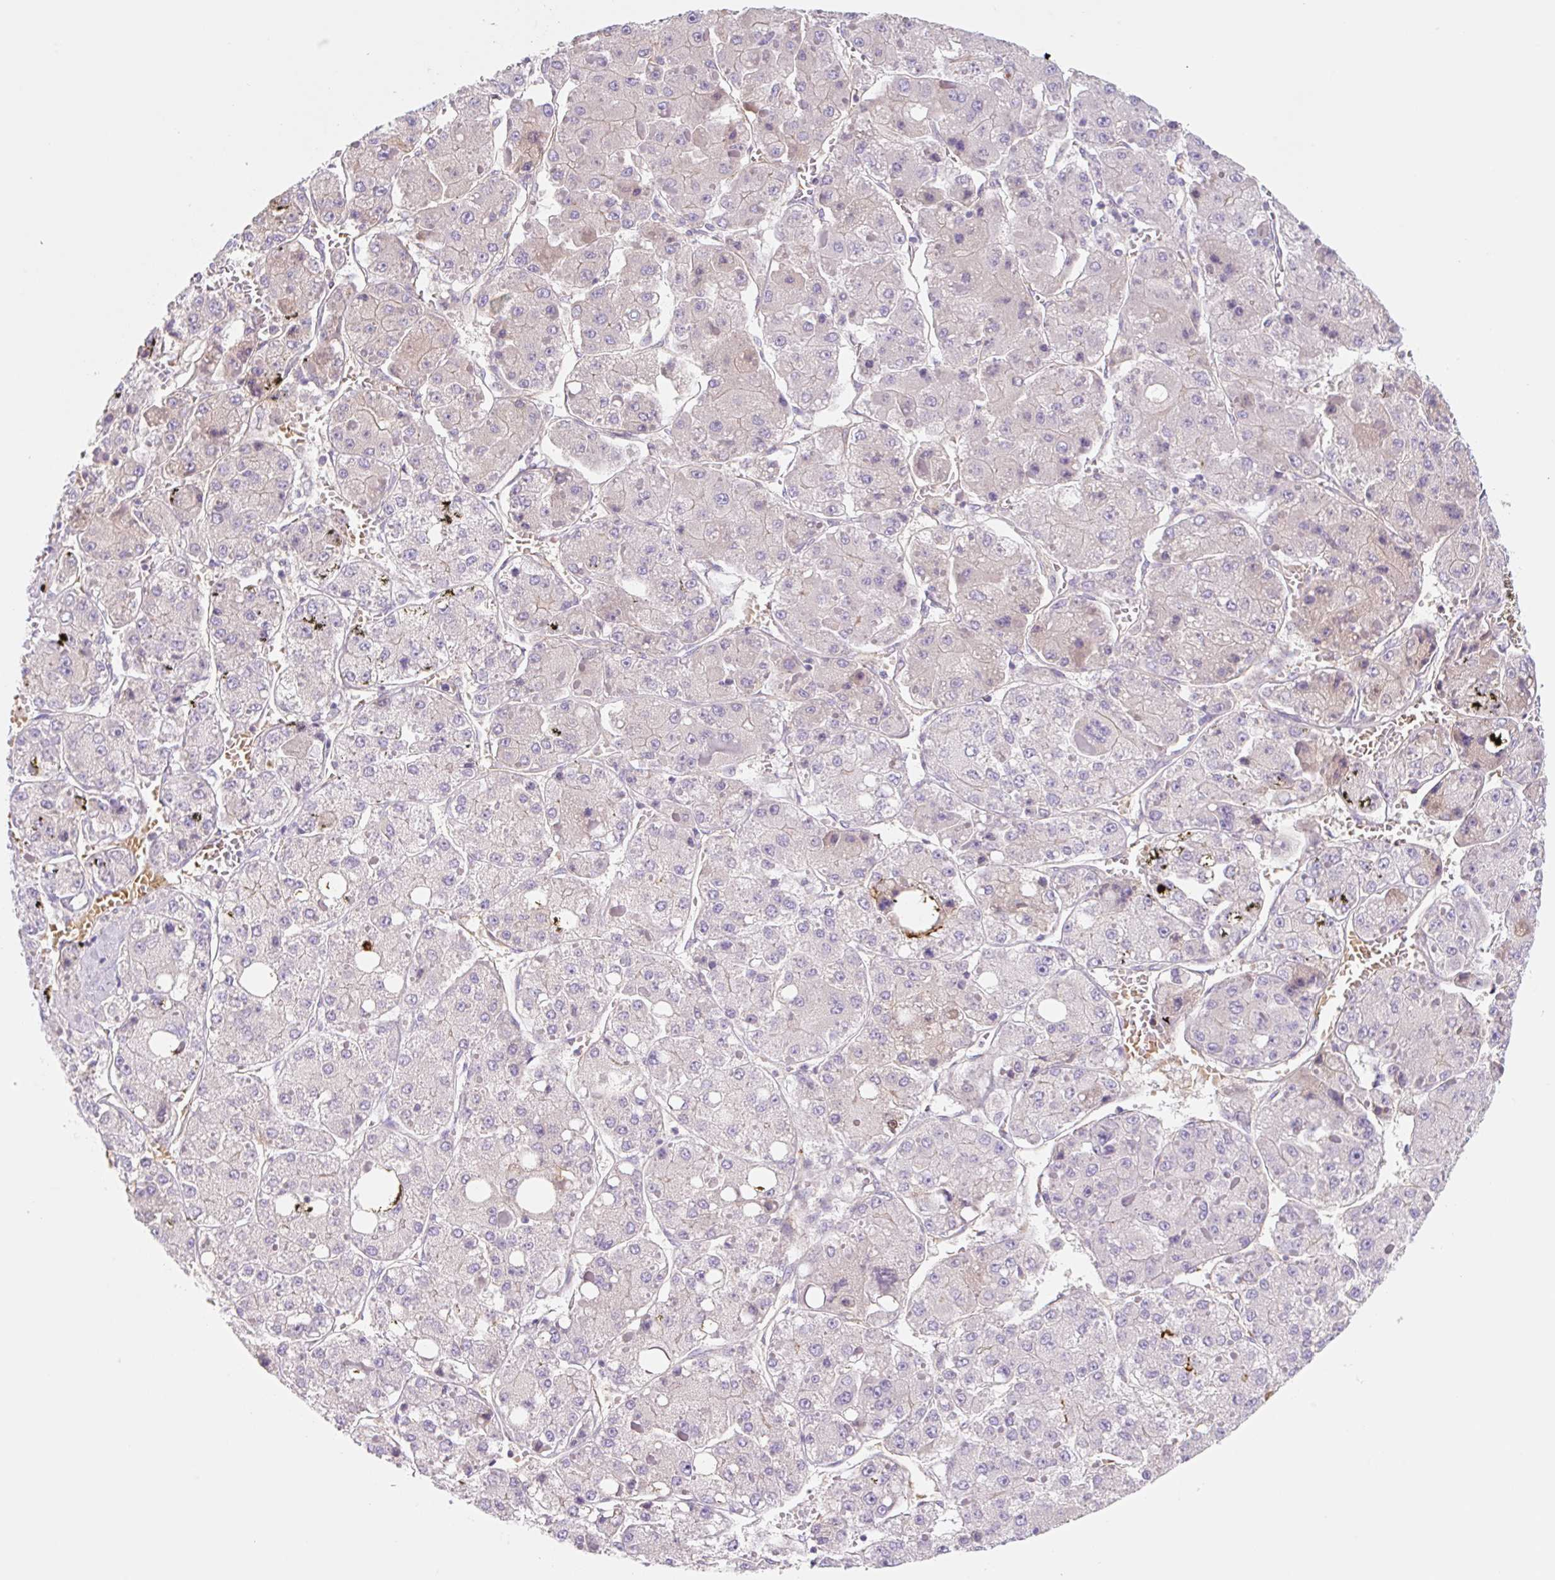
{"staining": {"intensity": "negative", "quantity": "none", "location": "none"}, "tissue": "liver cancer", "cell_type": "Tumor cells", "image_type": "cancer", "snomed": [{"axis": "morphology", "description": "Carcinoma, Hepatocellular, NOS"}, {"axis": "topography", "description": "Liver"}], "caption": "Immunohistochemistry (IHC) photomicrograph of liver cancer stained for a protein (brown), which reveals no staining in tumor cells.", "gene": "LYVE1", "patient": {"sex": "female", "age": 73}}